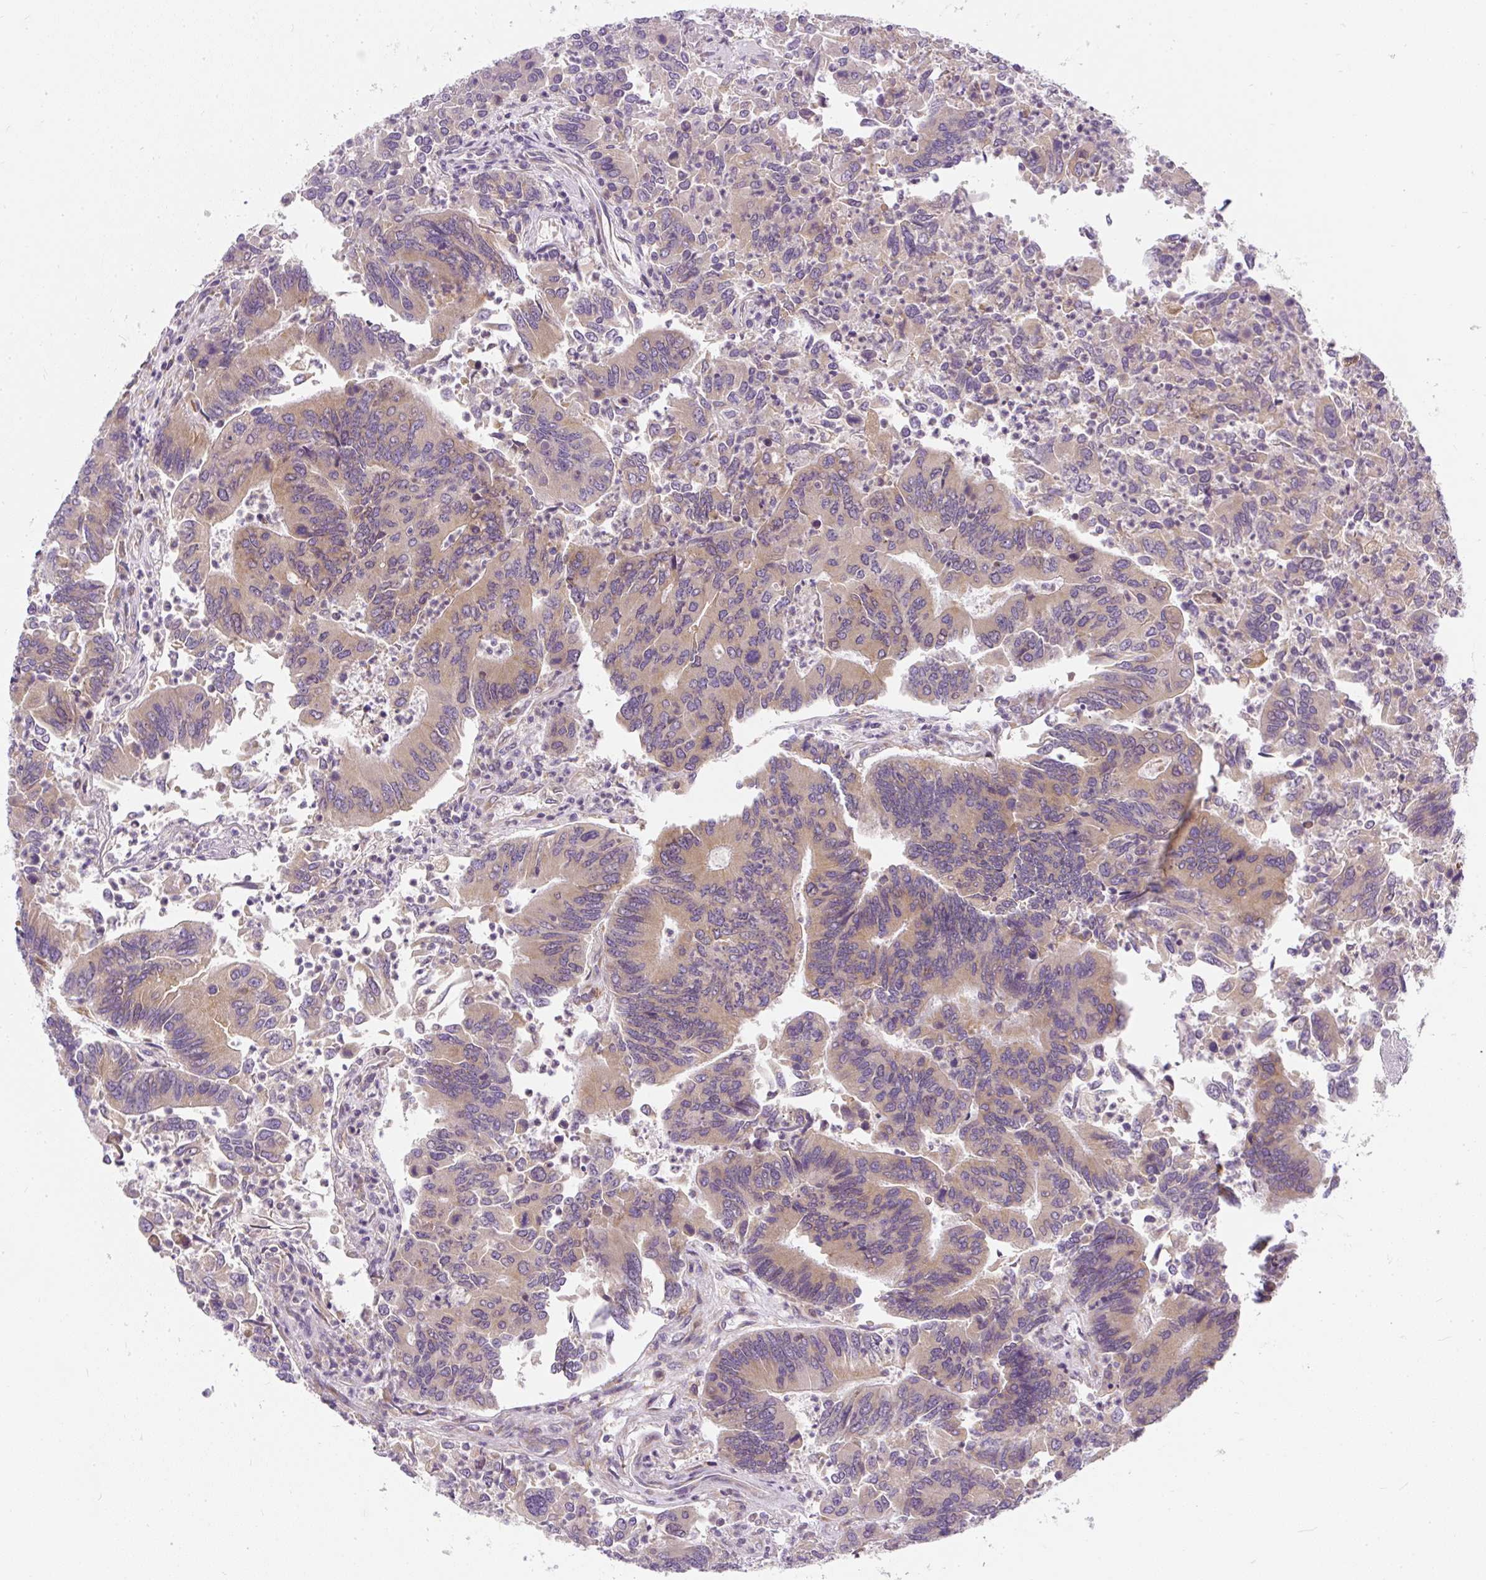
{"staining": {"intensity": "weak", "quantity": ">75%", "location": "cytoplasmic/membranous"}, "tissue": "colorectal cancer", "cell_type": "Tumor cells", "image_type": "cancer", "snomed": [{"axis": "morphology", "description": "Adenocarcinoma, NOS"}, {"axis": "topography", "description": "Colon"}], "caption": "There is low levels of weak cytoplasmic/membranous expression in tumor cells of colorectal cancer, as demonstrated by immunohistochemical staining (brown color).", "gene": "CYP20A1", "patient": {"sex": "female", "age": 67}}